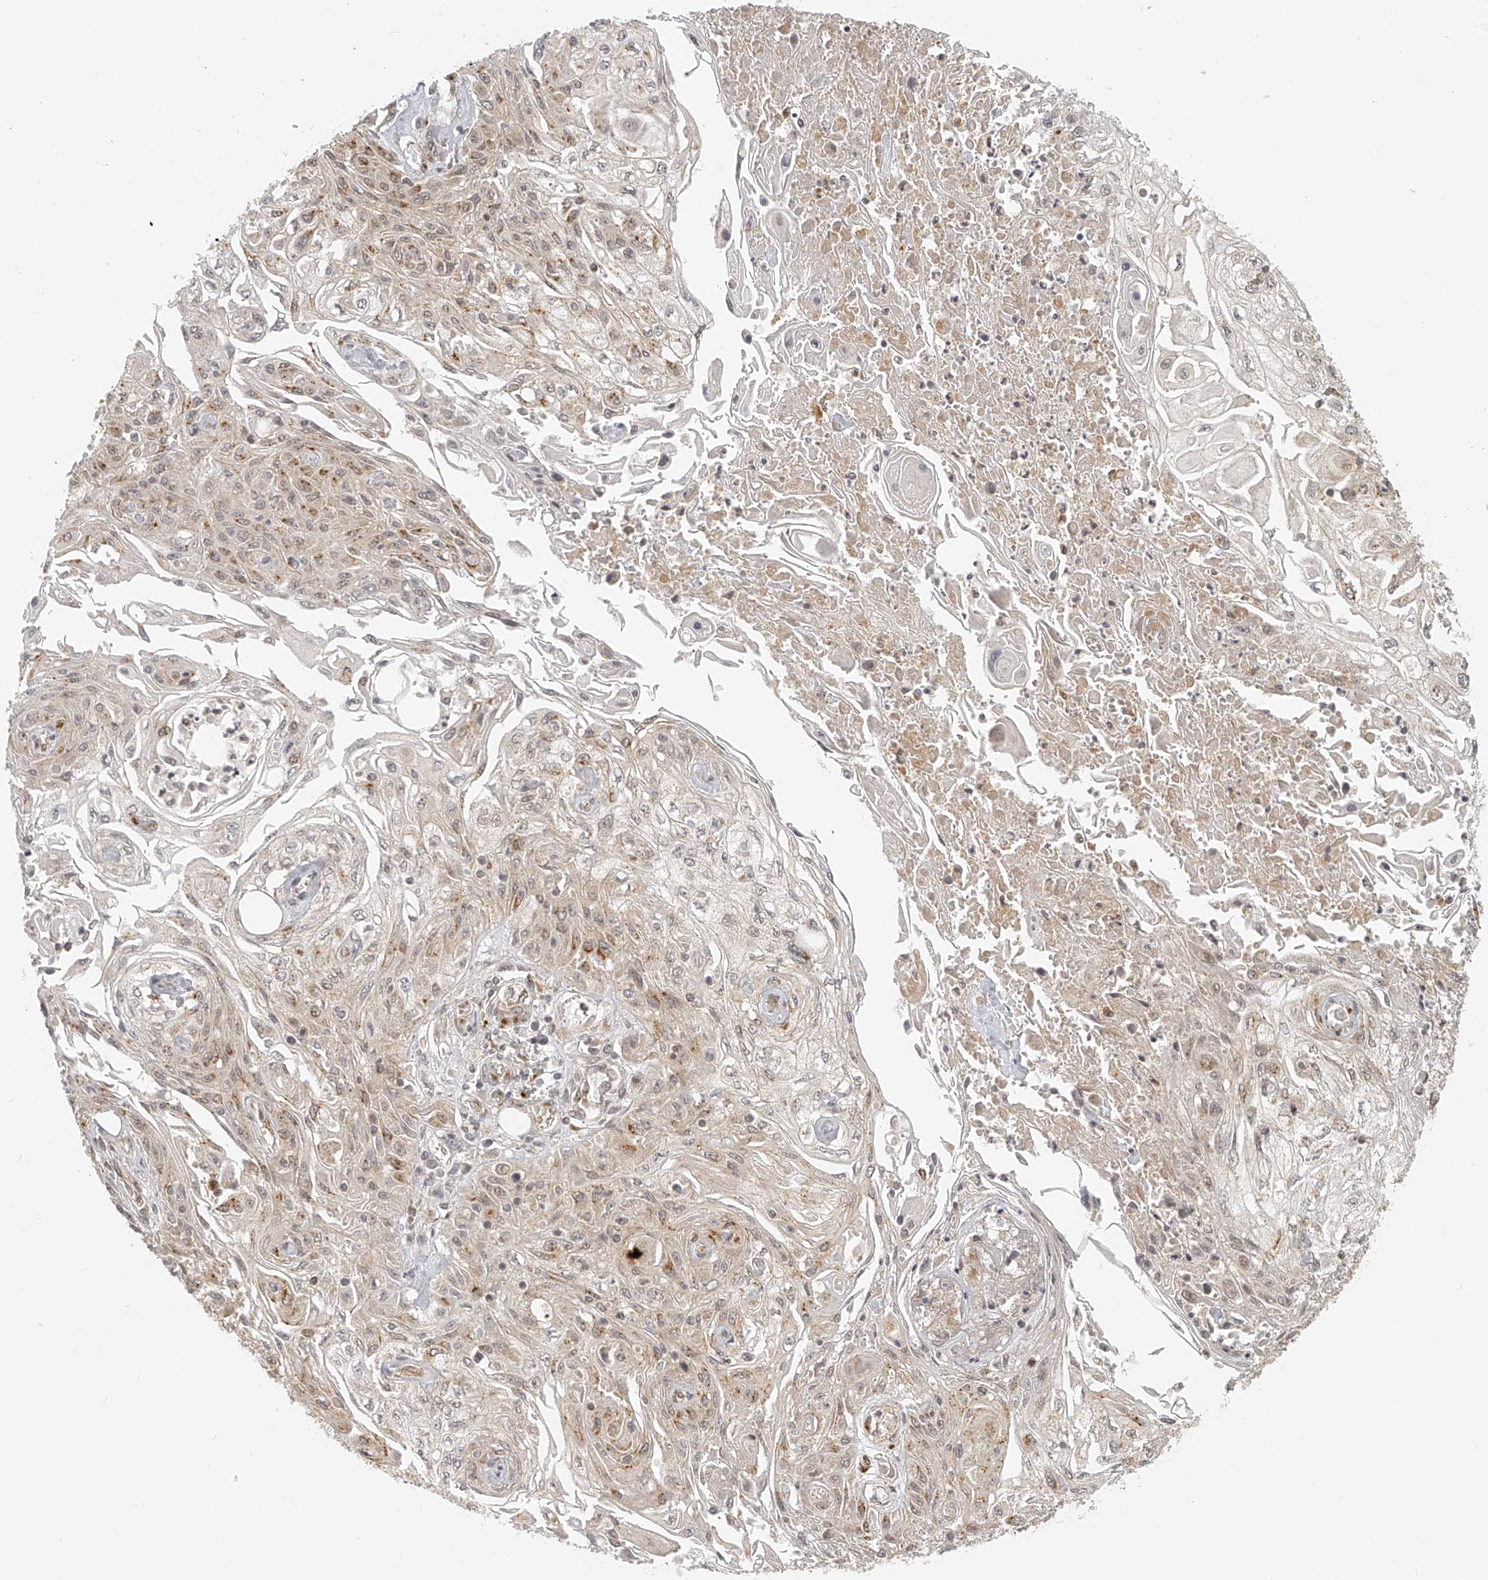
{"staining": {"intensity": "weak", "quantity": "<25%", "location": "cytoplasmic/membranous"}, "tissue": "skin cancer", "cell_type": "Tumor cells", "image_type": "cancer", "snomed": [{"axis": "morphology", "description": "Squamous cell carcinoma, NOS"}, {"axis": "morphology", "description": "Squamous cell carcinoma, metastatic, NOS"}, {"axis": "topography", "description": "Skin"}, {"axis": "topography", "description": "Lymph node"}], "caption": "Tumor cells show no significant expression in skin cancer.", "gene": "BCL2L11", "patient": {"sex": "male", "age": 75}}